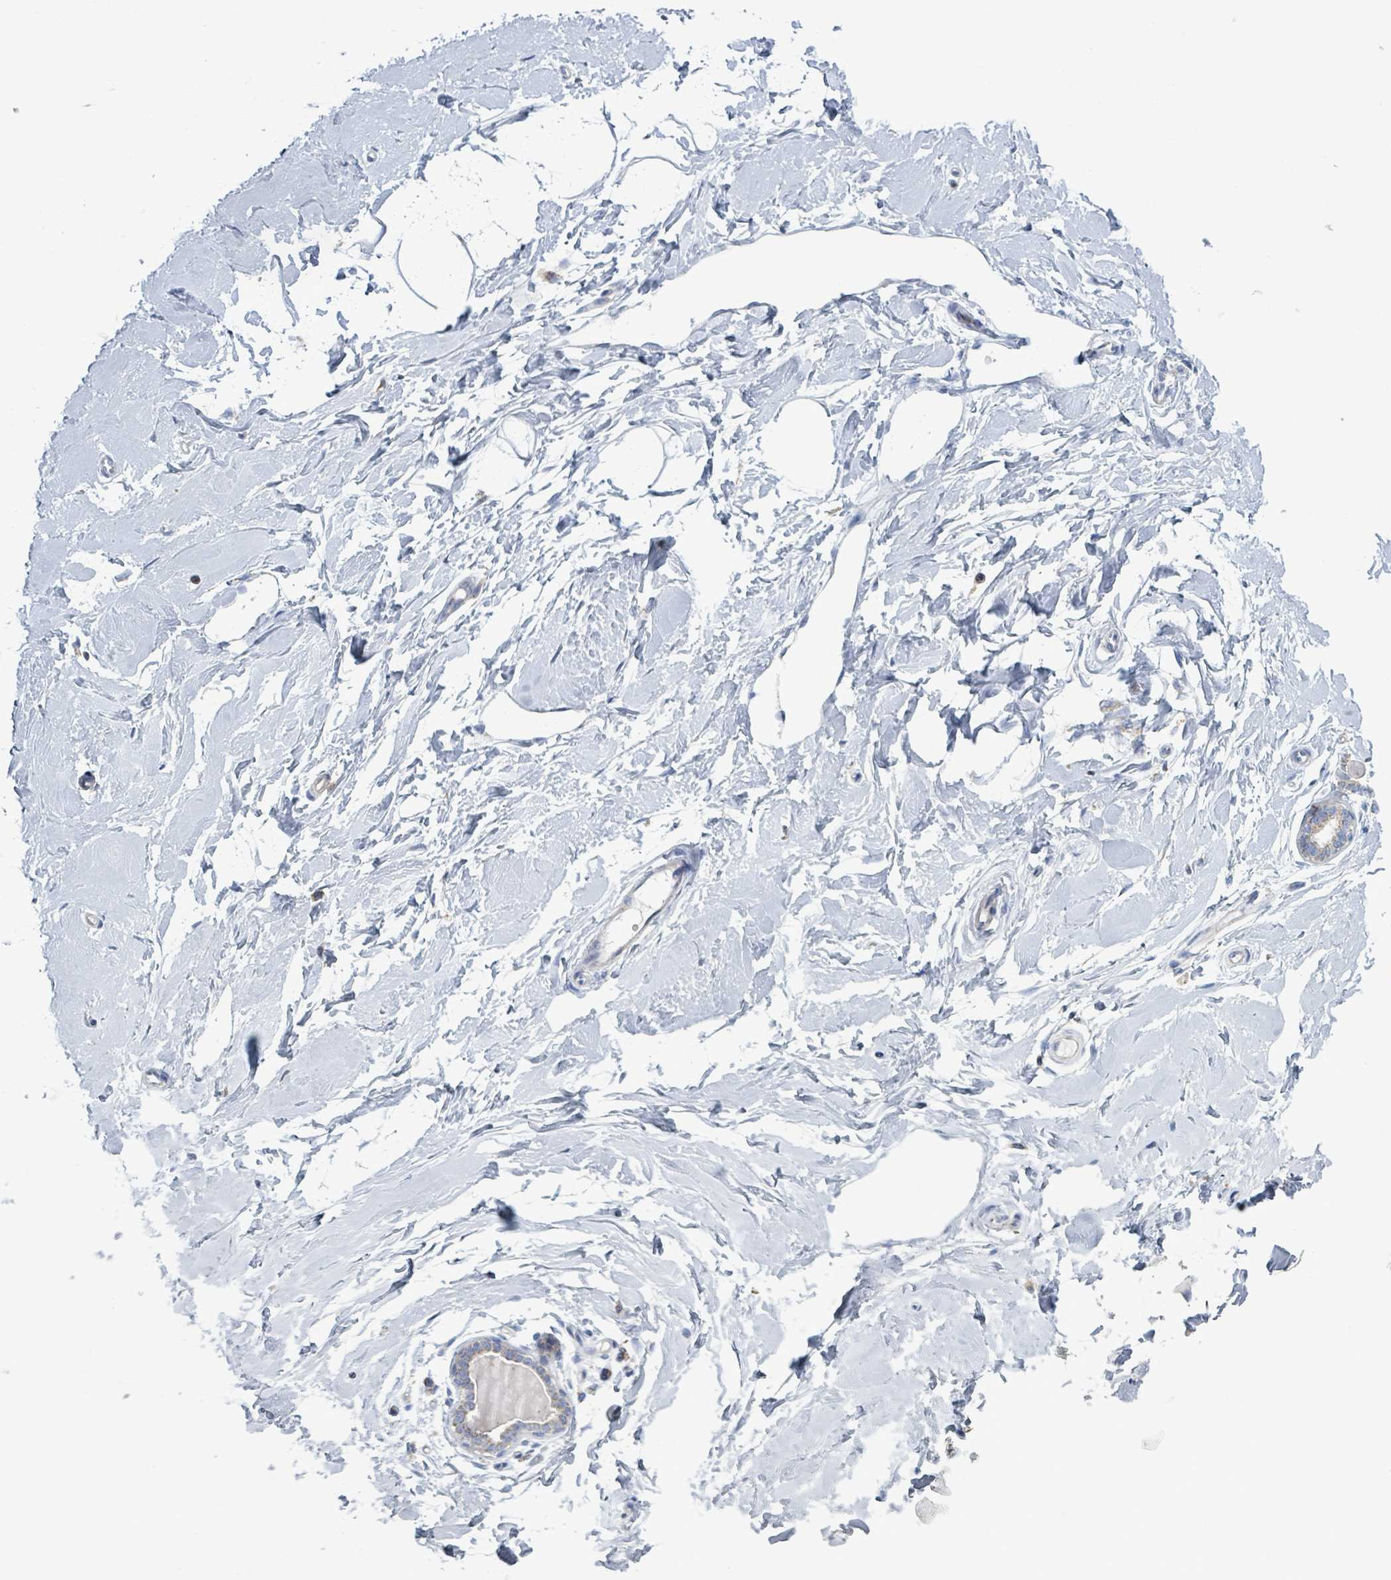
{"staining": {"intensity": "negative", "quantity": "none", "location": "none"}, "tissue": "breast", "cell_type": "Adipocytes", "image_type": "normal", "snomed": [{"axis": "morphology", "description": "Normal tissue, NOS"}, {"axis": "topography", "description": "Breast"}], "caption": "High magnification brightfield microscopy of normal breast stained with DAB (brown) and counterstained with hematoxylin (blue): adipocytes show no significant positivity.", "gene": "AKR1C4", "patient": {"sex": "female", "age": 23}}